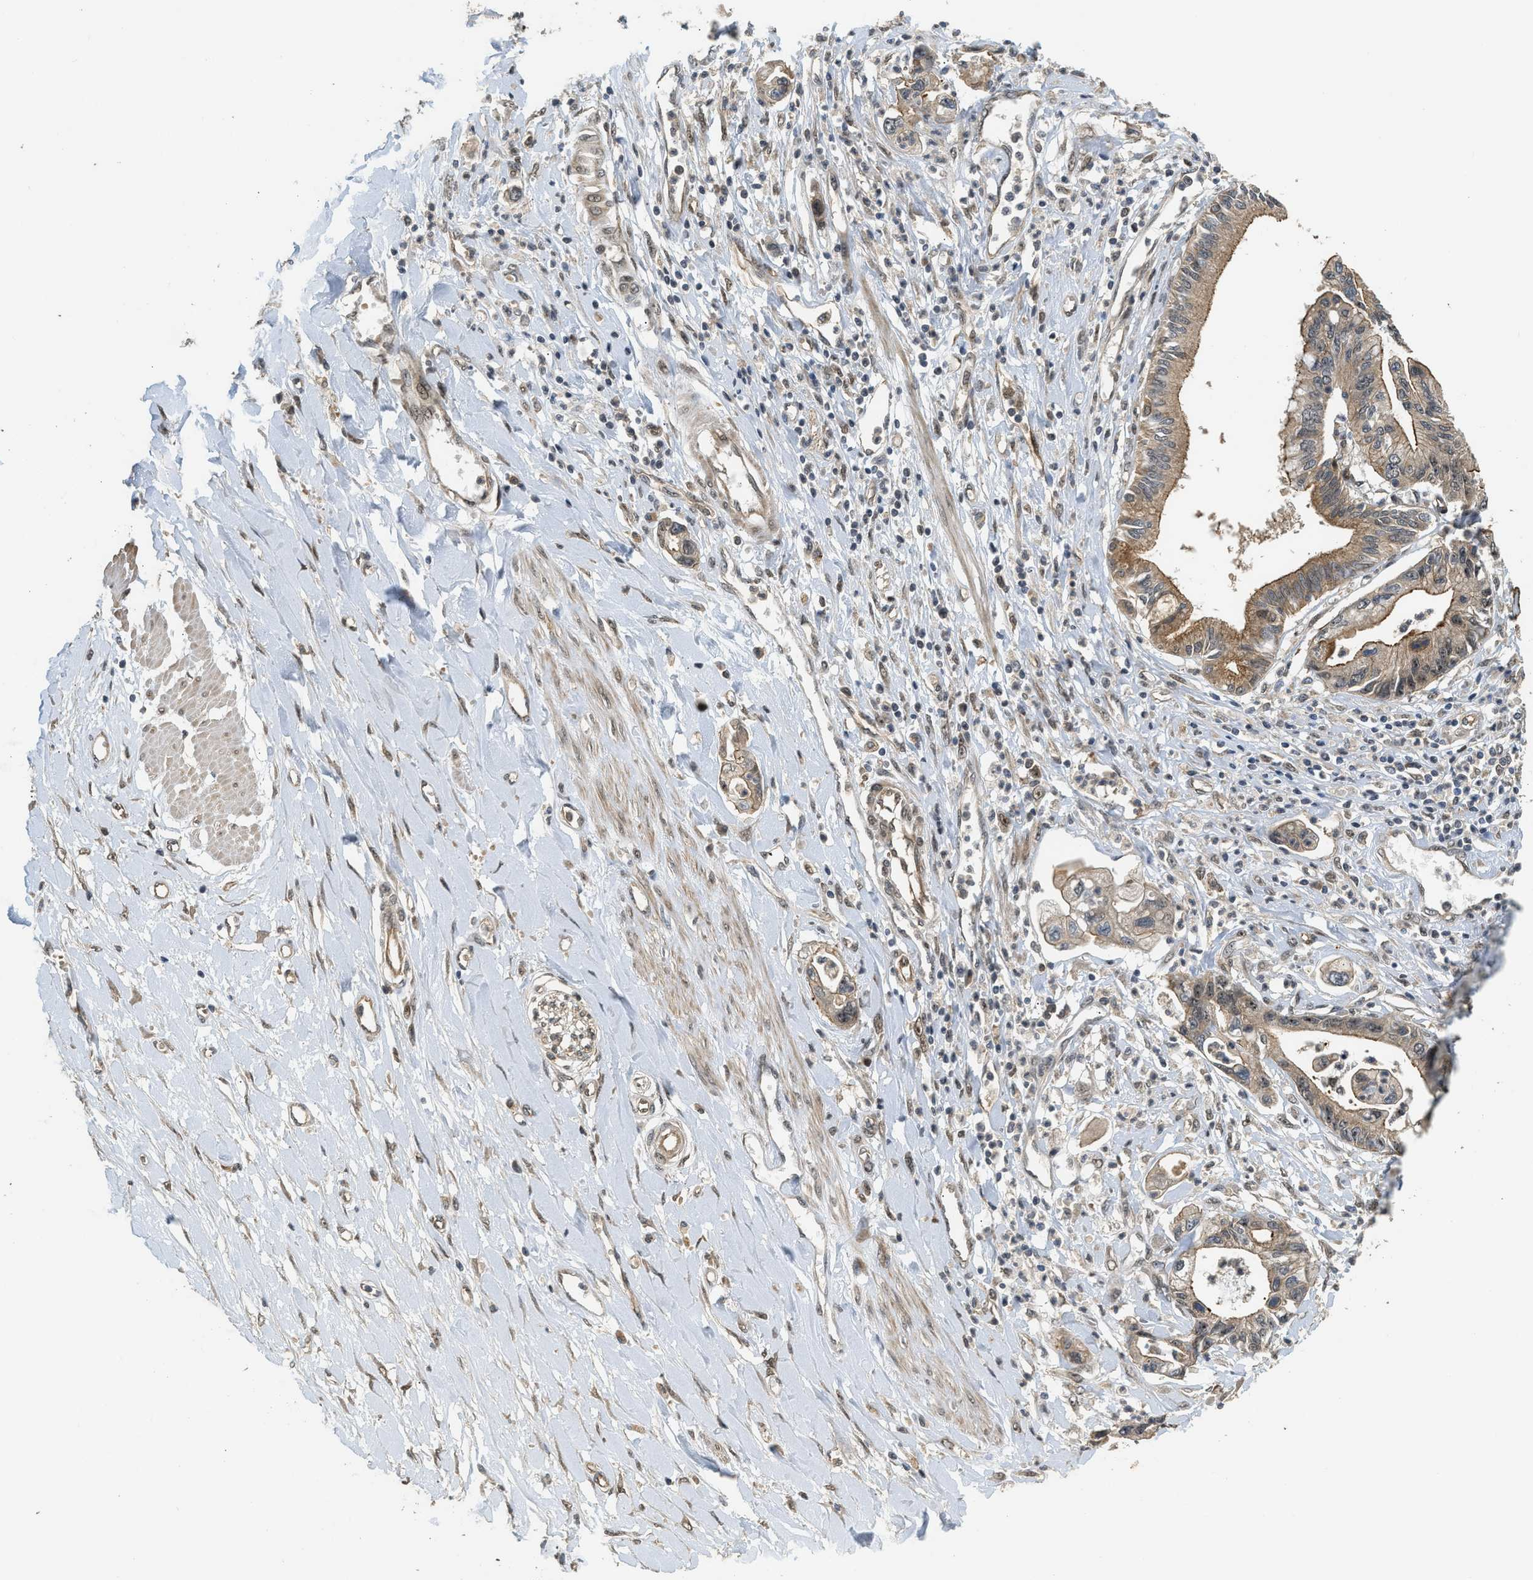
{"staining": {"intensity": "moderate", "quantity": ">75%", "location": "cytoplasmic/membranous,nuclear"}, "tissue": "pancreatic cancer", "cell_type": "Tumor cells", "image_type": "cancer", "snomed": [{"axis": "morphology", "description": "Adenocarcinoma, NOS"}, {"axis": "topography", "description": "Pancreas"}], "caption": "Immunohistochemistry (DAB) staining of pancreatic cancer (adenocarcinoma) displays moderate cytoplasmic/membranous and nuclear protein positivity in about >75% of tumor cells. The staining was performed using DAB, with brown indicating positive protein expression. Nuclei are stained blue with hematoxylin.", "gene": "GET1", "patient": {"sex": "male", "age": 56}}